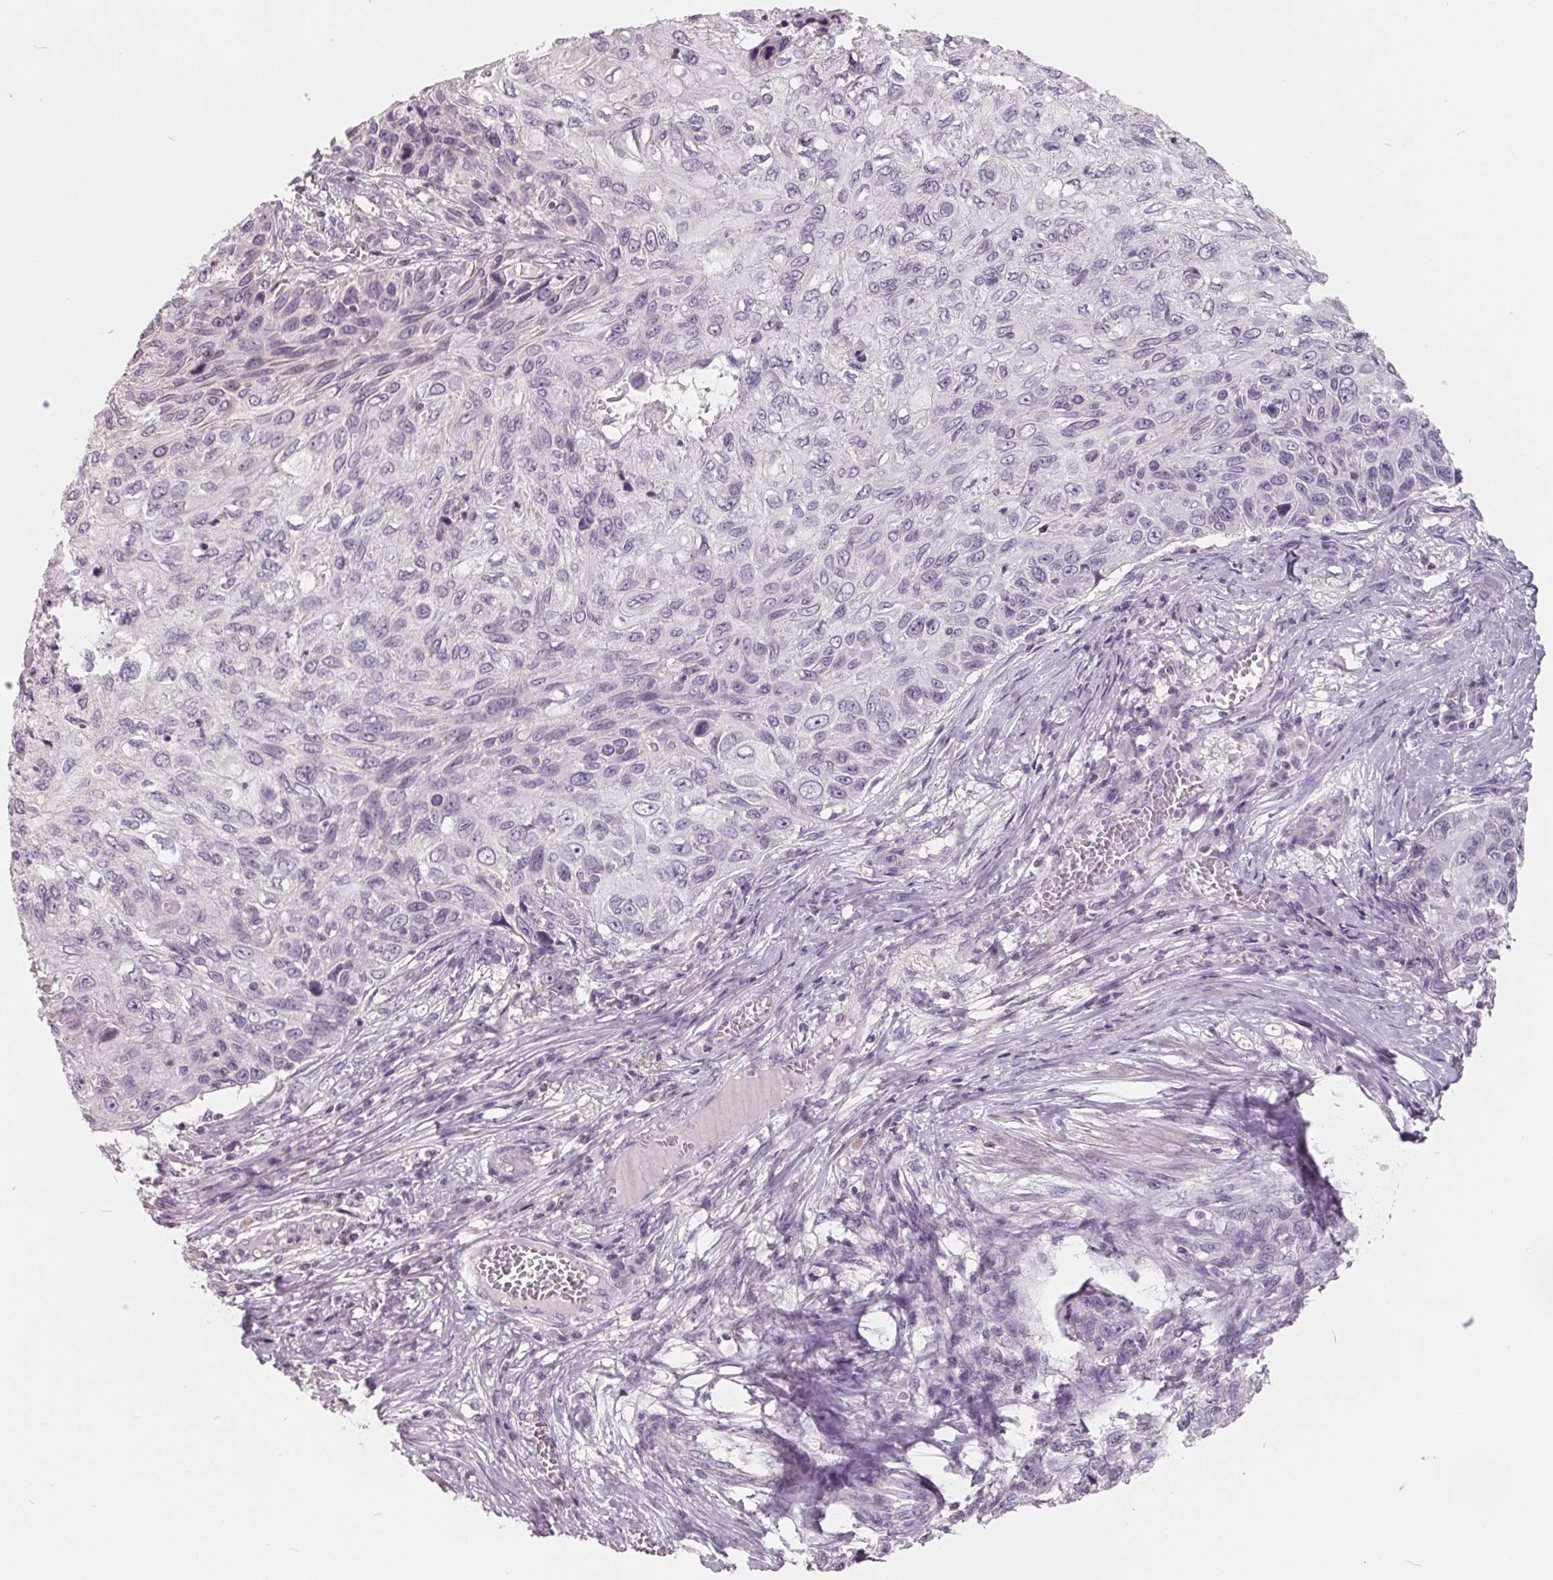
{"staining": {"intensity": "negative", "quantity": "none", "location": "none"}, "tissue": "skin cancer", "cell_type": "Tumor cells", "image_type": "cancer", "snomed": [{"axis": "morphology", "description": "Squamous cell carcinoma, NOS"}, {"axis": "topography", "description": "Skin"}], "caption": "This is an IHC micrograph of human squamous cell carcinoma (skin). There is no staining in tumor cells.", "gene": "FTCD", "patient": {"sex": "male", "age": 92}}